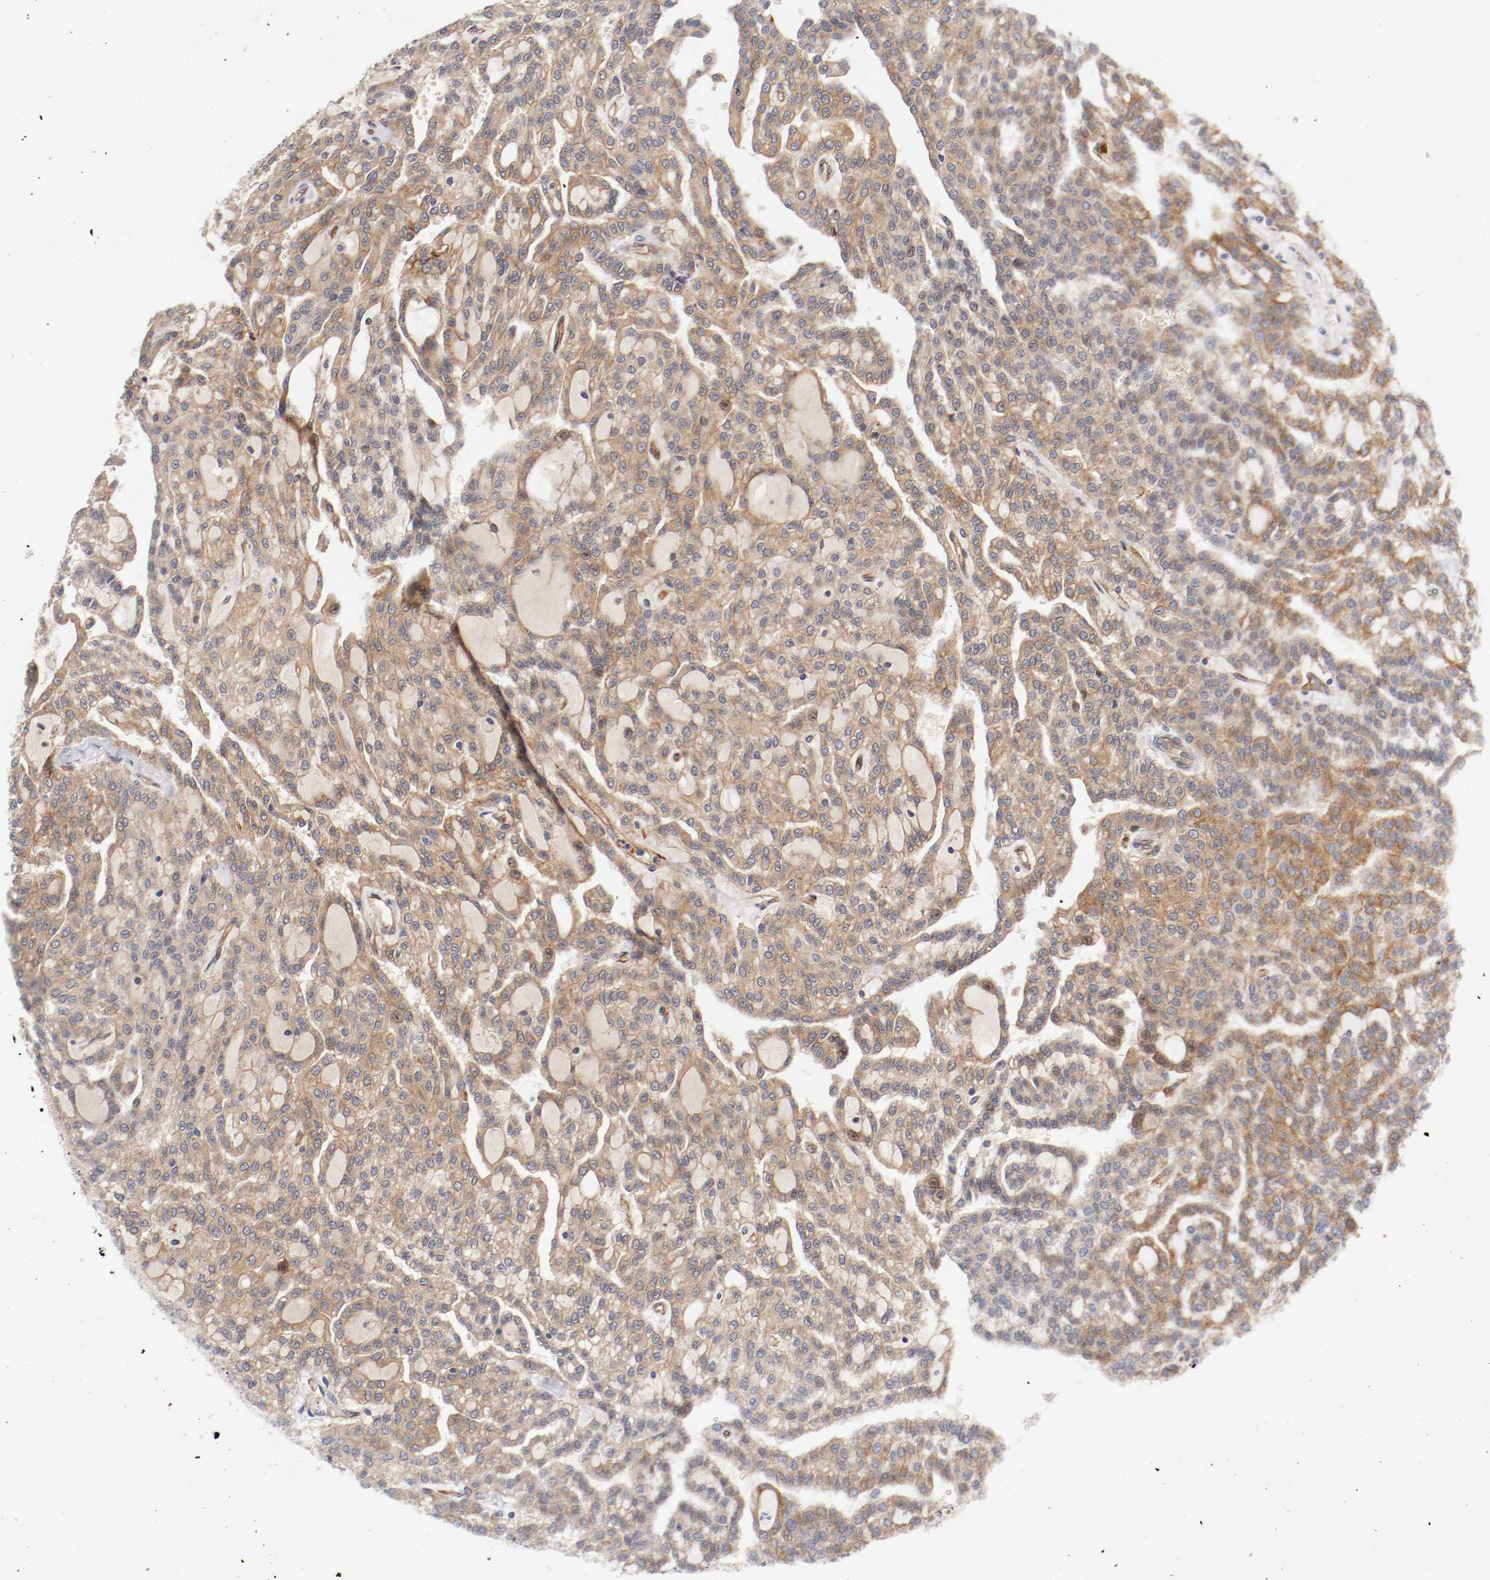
{"staining": {"intensity": "moderate", "quantity": ">75%", "location": "cytoplasmic/membranous"}, "tissue": "renal cancer", "cell_type": "Tumor cells", "image_type": "cancer", "snomed": [{"axis": "morphology", "description": "Adenocarcinoma, NOS"}, {"axis": "topography", "description": "Kidney"}], "caption": "Immunohistochemical staining of human adenocarcinoma (renal) reveals medium levels of moderate cytoplasmic/membranous positivity in about >75% of tumor cells. (Brightfield microscopy of DAB IHC at high magnification).", "gene": "TYK2", "patient": {"sex": "male", "age": 63}}